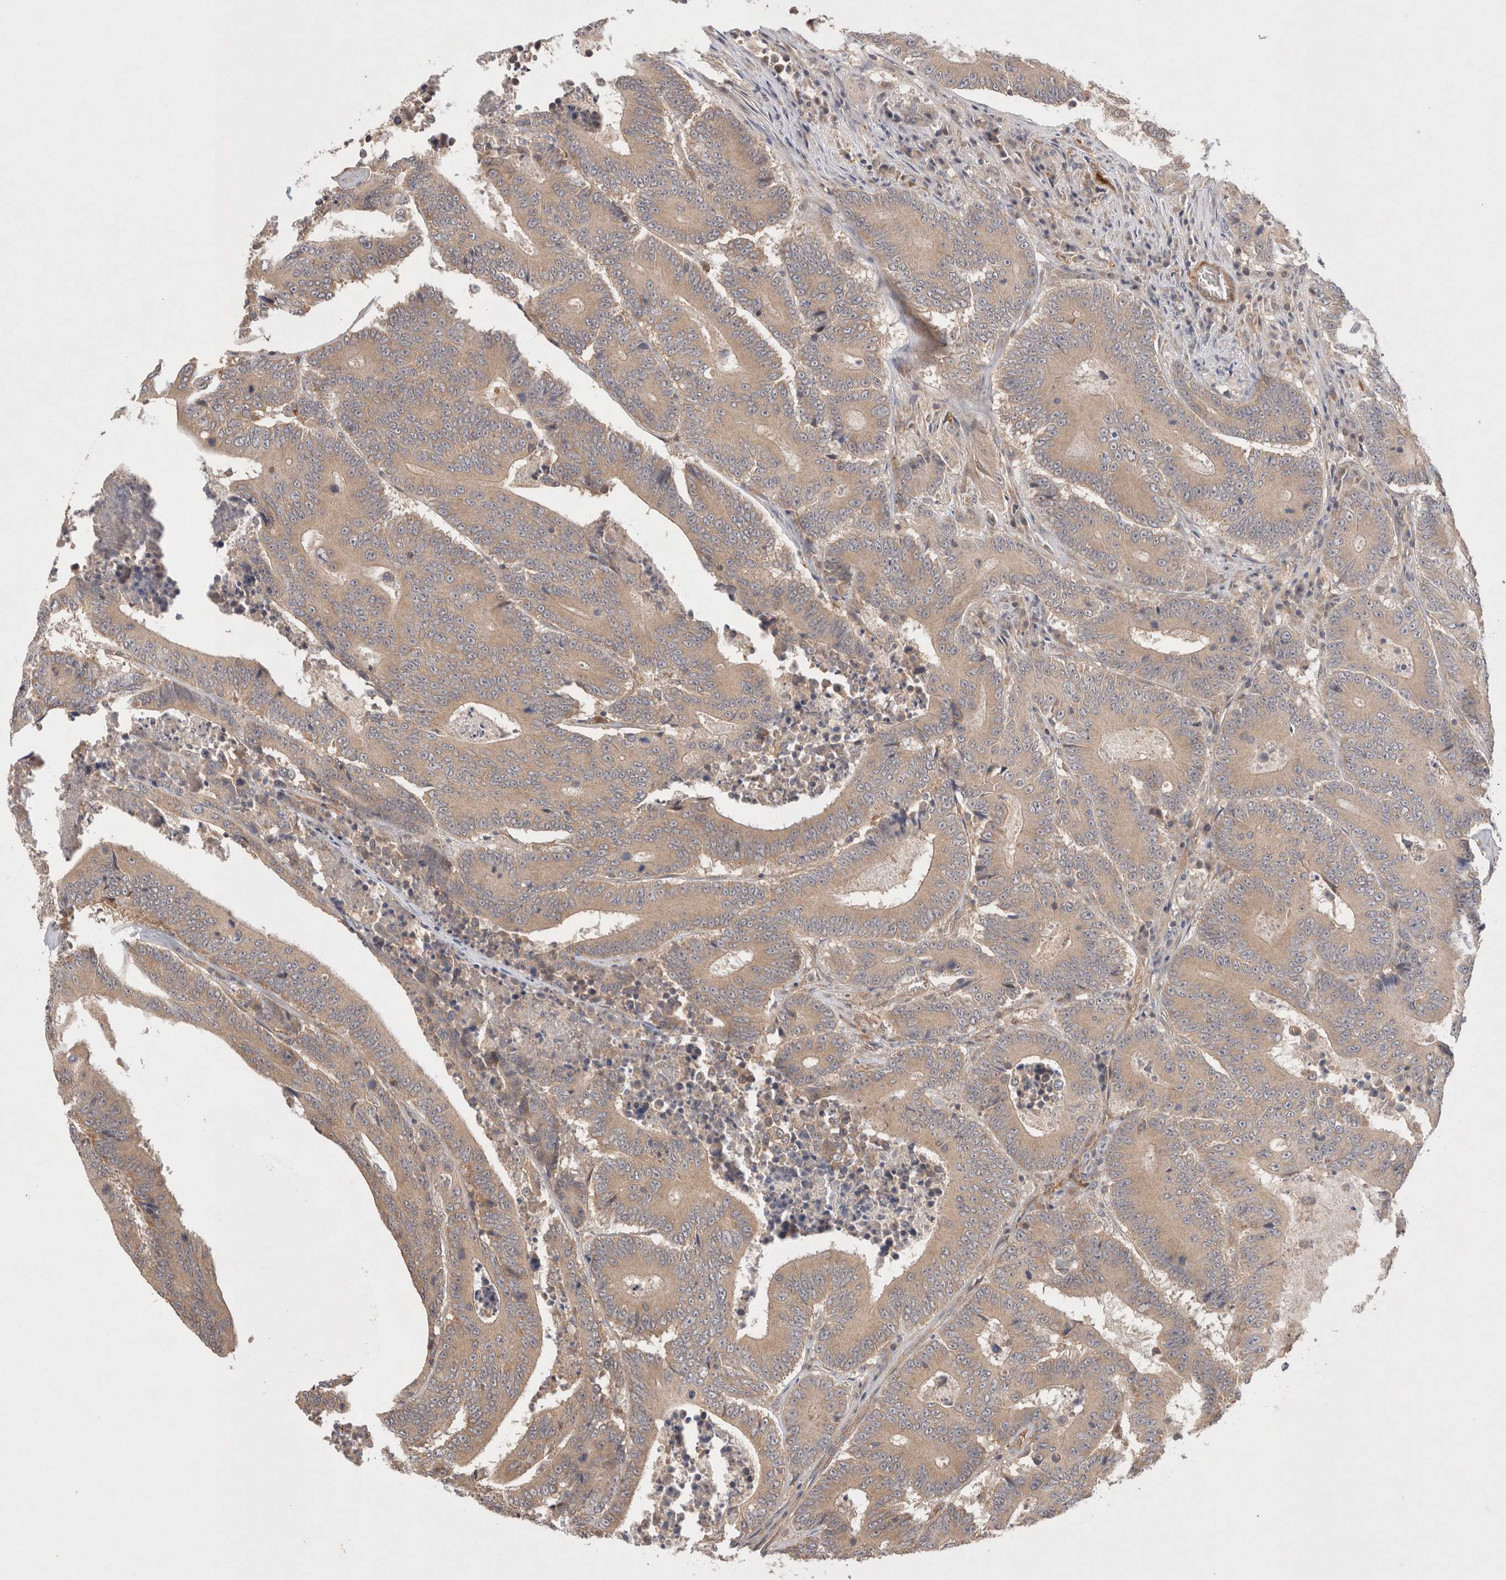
{"staining": {"intensity": "weak", "quantity": ">75%", "location": "cytoplasmic/membranous"}, "tissue": "colorectal cancer", "cell_type": "Tumor cells", "image_type": "cancer", "snomed": [{"axis": "morphology", "description": "Adenocarcinoma, NOS"}, {"axis": "topography", "description": "Colon"}], "caption": "Tumor cells exhibit weak cytoplasmic/membranous expression in approximately >75% of cells in colorectal adenocarcinoma. The staining was performed using DAB (3,3'-diaminobenzidine) to visualize the protein expression in brown, while the nuclei were stained in blue with hematoxylin (Magnification: 20x).", "gene": "KLHL20", "patient": {"sex": "male", "age": 83}}